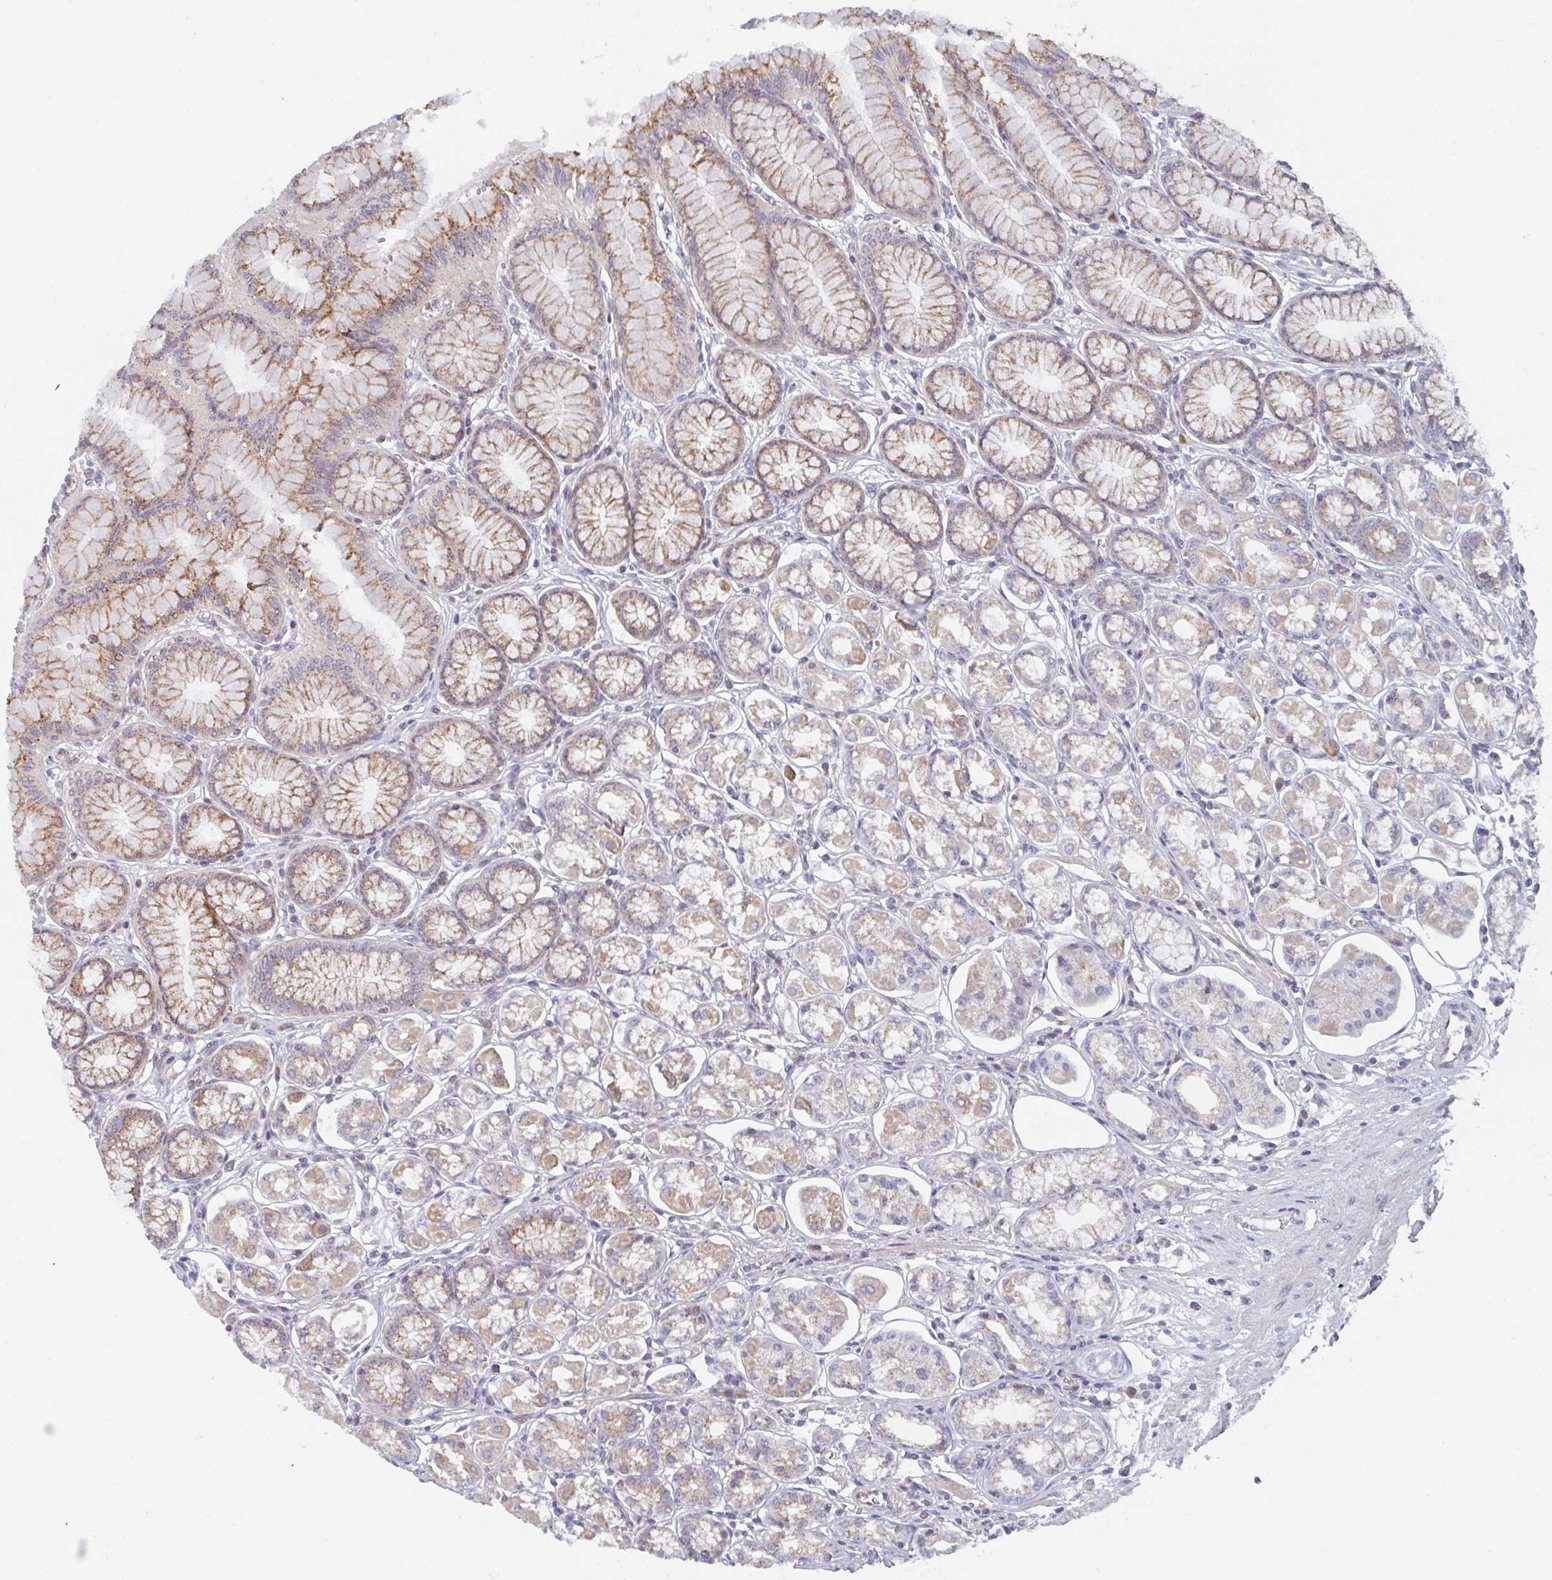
{"staining": {"intensity": "moderate", "quantity": ">75%", "location": "cytoplasmic/membranous"}, "tissue": "stomach", "cell_type": "Glandular cells", "image_type": "normal", "snomed": [{"axis": "morphology", "description": "Normal tissue, NOS"}, {"axis": "topography", "description": "Stomach"}, {"axis": "topography", "description": "Stomach, lower"}], "caption": "Glandular cells reveal medium levels of moderate cytoplasmic/membranous expression in approximately >75% of cells in unremarkable stomach.", "gene": "ZNF644", "patient": {"sex": "male", "age": 76}}